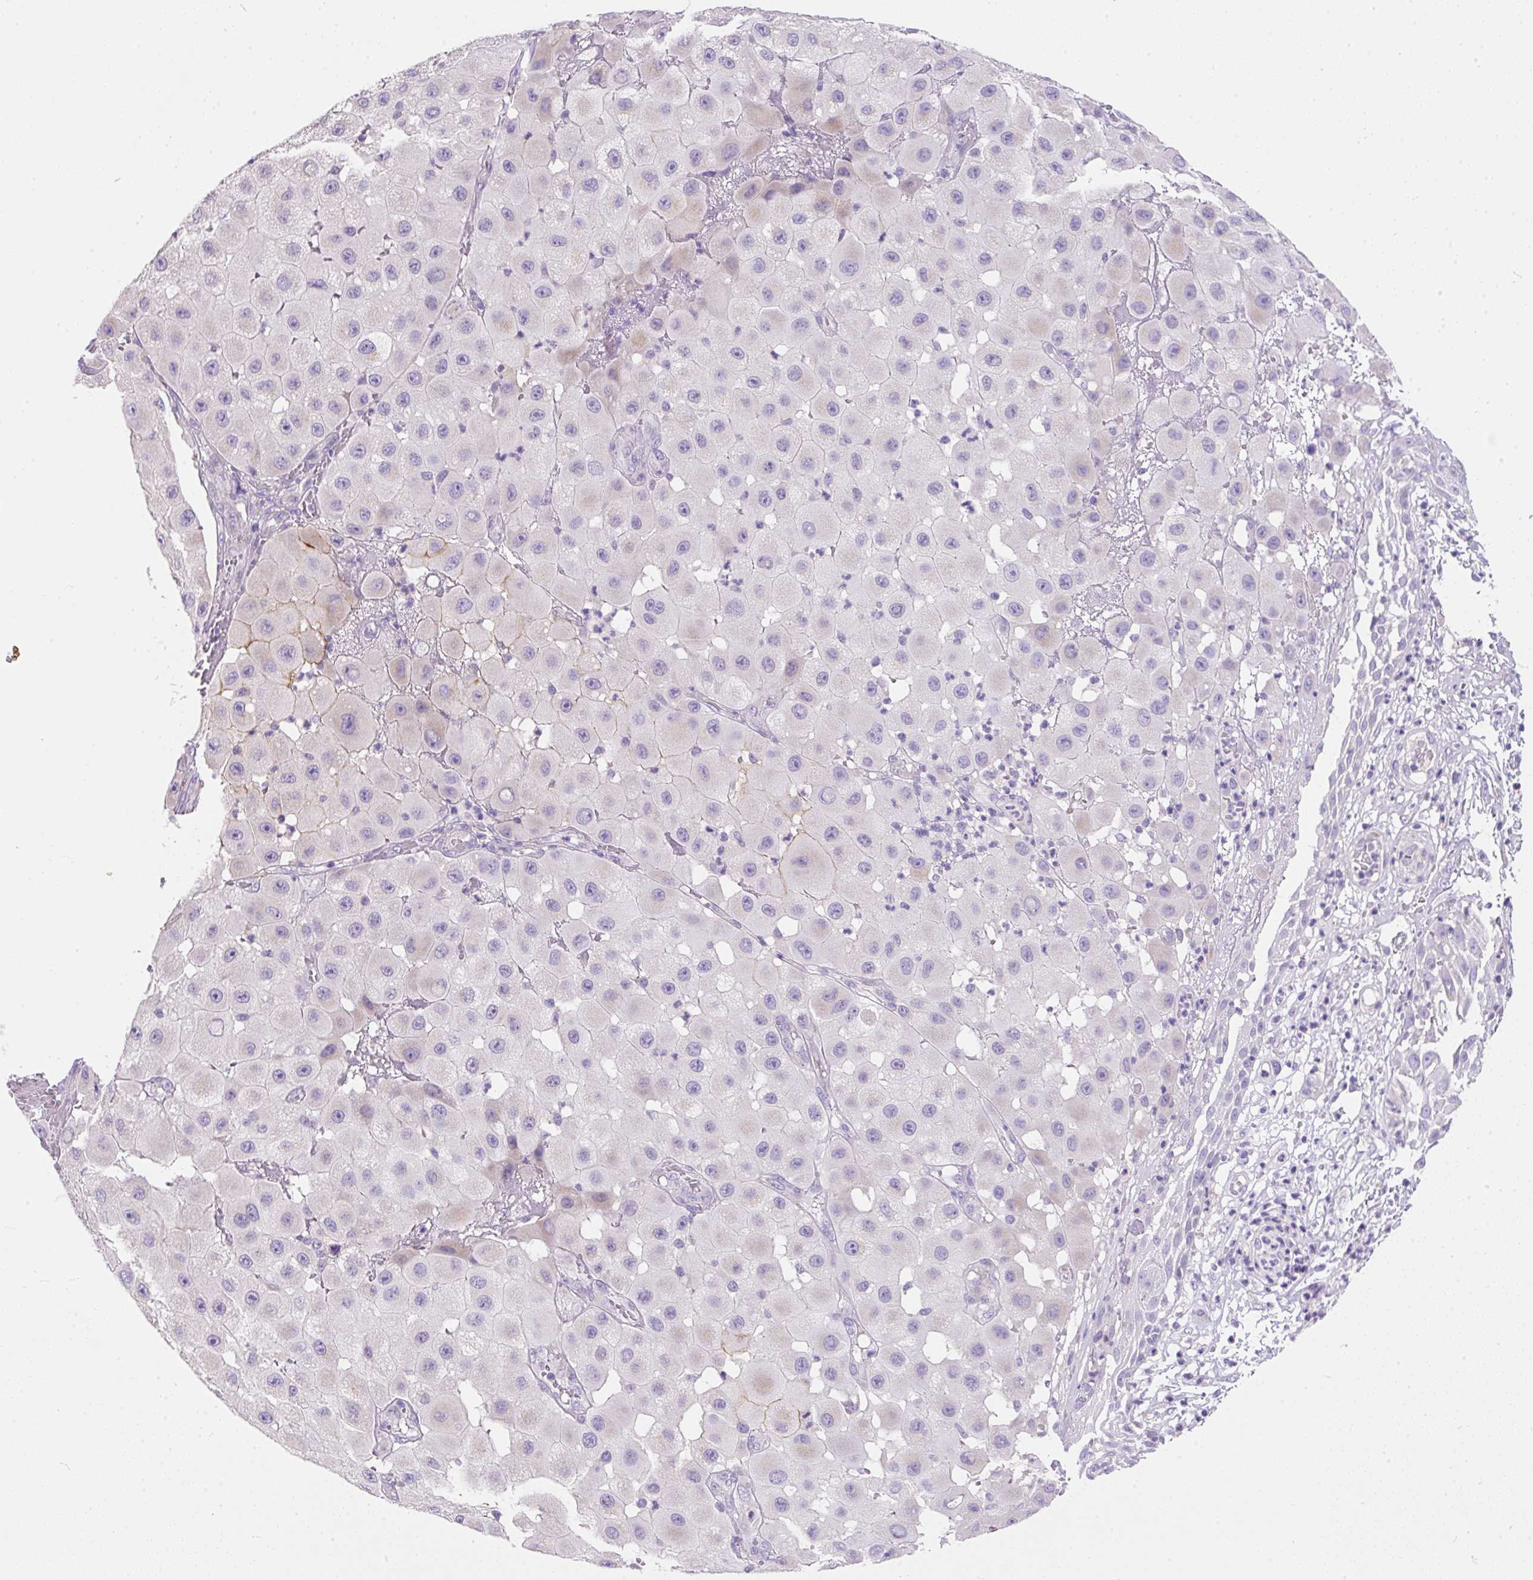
{"staining": {"intensity": "negative", "quantity": "none", "location": "none"}, "tissue": "melanoma", "cell_type": "Tumor cells", "image_type": "cancer", "snomed": [{"axis": "morphology", "description": "Malignant melanoma, NOS"}, {"axis": "topography", "description": "Skin"}], "caption": "High magnification brightfield microscopy of malignant melanoma stained with DAB (3,3'-diaminobenzidine) (brown) and counterstained with hematoxylin (blue): tumor cells show no significant expression.", "gene": "SUSD5", "patient": {"sex": "female", "age": 81}}